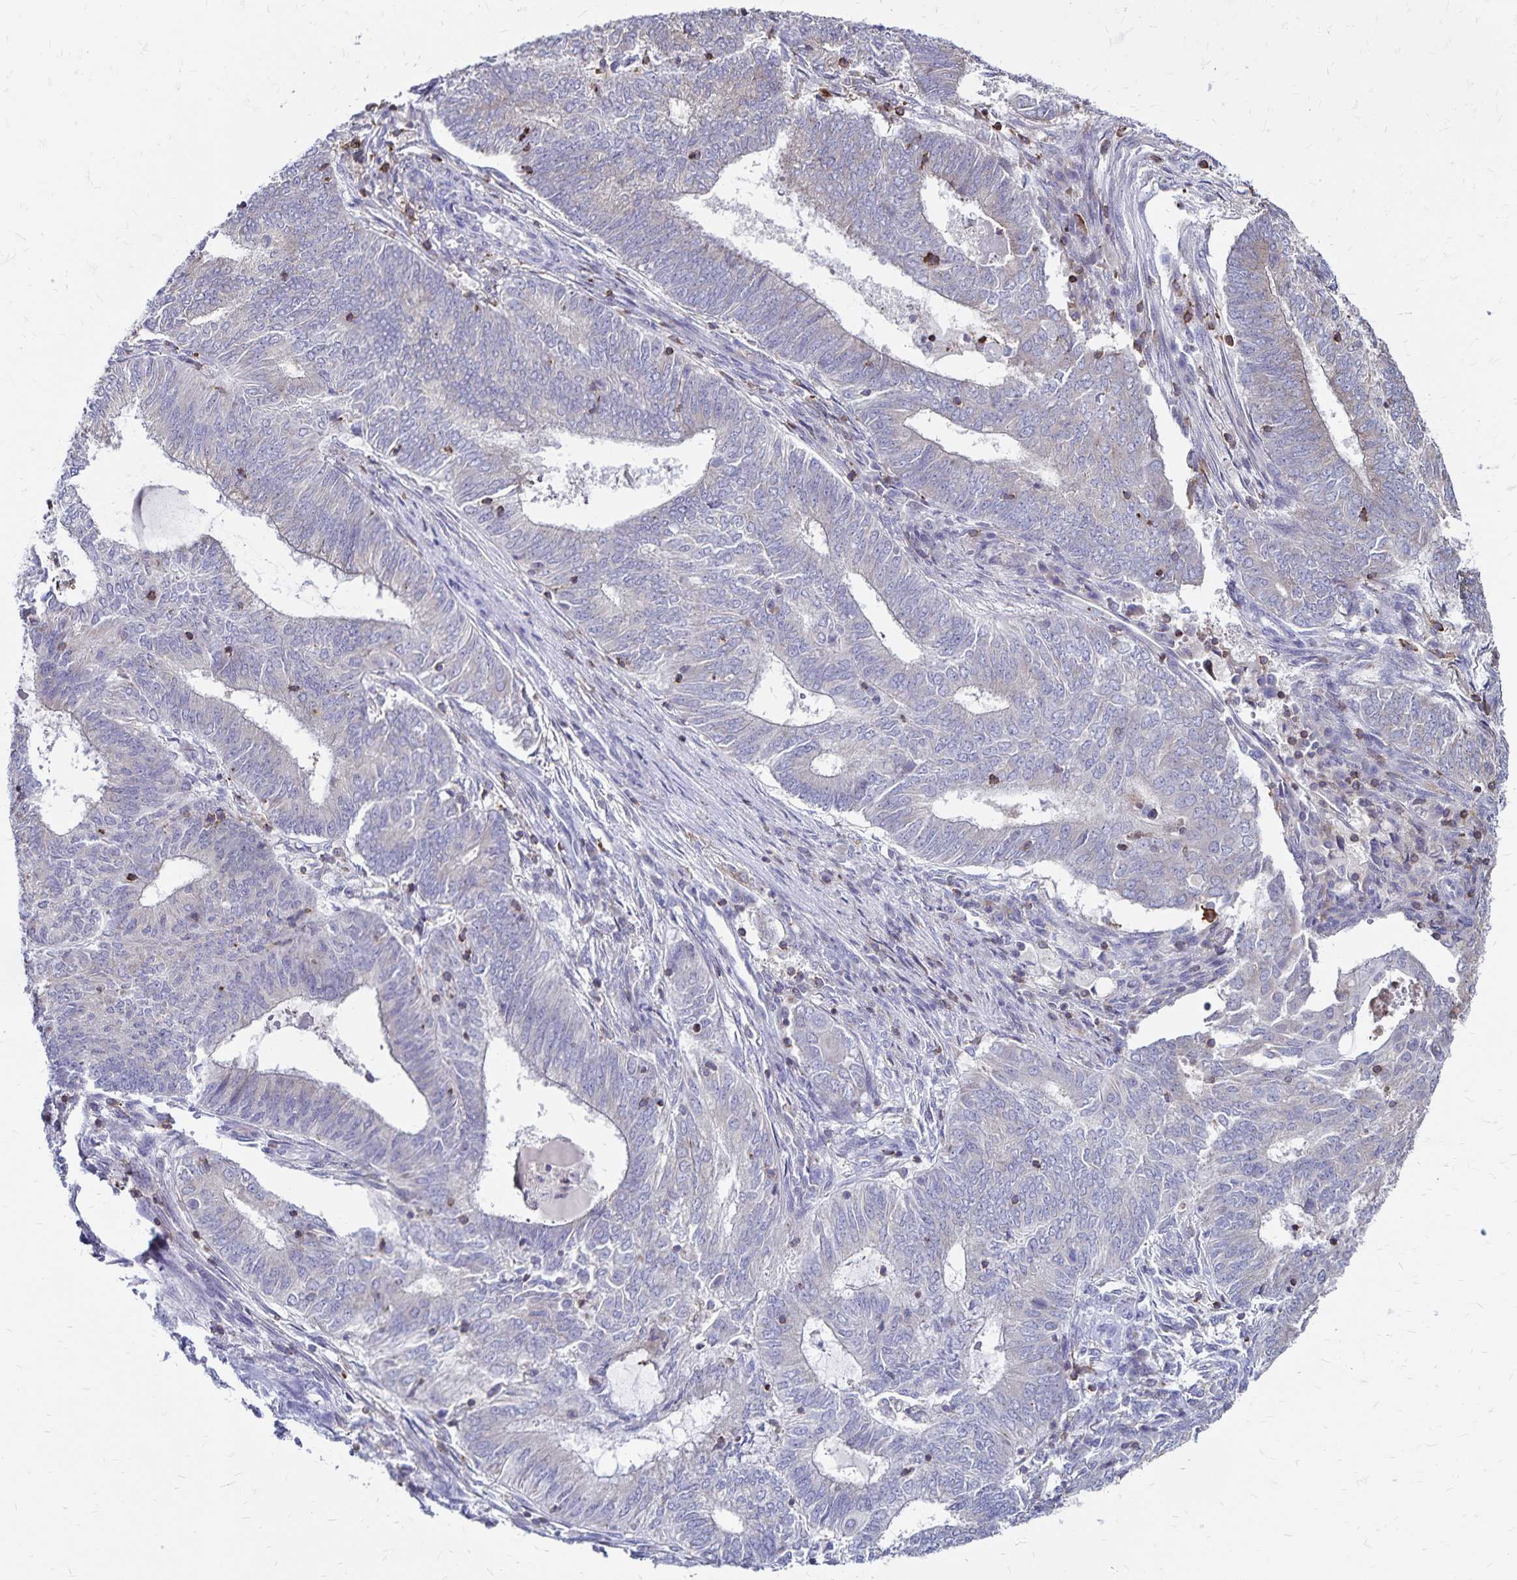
{"staining": {"intensity": "weak", "quantity": "<25%", "location": "cytoplasmic/membranous"}, "tissue": "endometrial cancer", "cell_type": "Tumor cells", "image_type": "cancer", "snomed": [{"axis": "morphology", "description": "Adenocarcinoma, NOS"}, {"axis": "topography", "description": "Endometrium"}], "caption": "Immunohistochemical staining of adenocarcinoma (endometrial) shows no significant staining in tumor cells.", "gene": "NAGPA", "patient": {"sex": "female", "age": 62}}